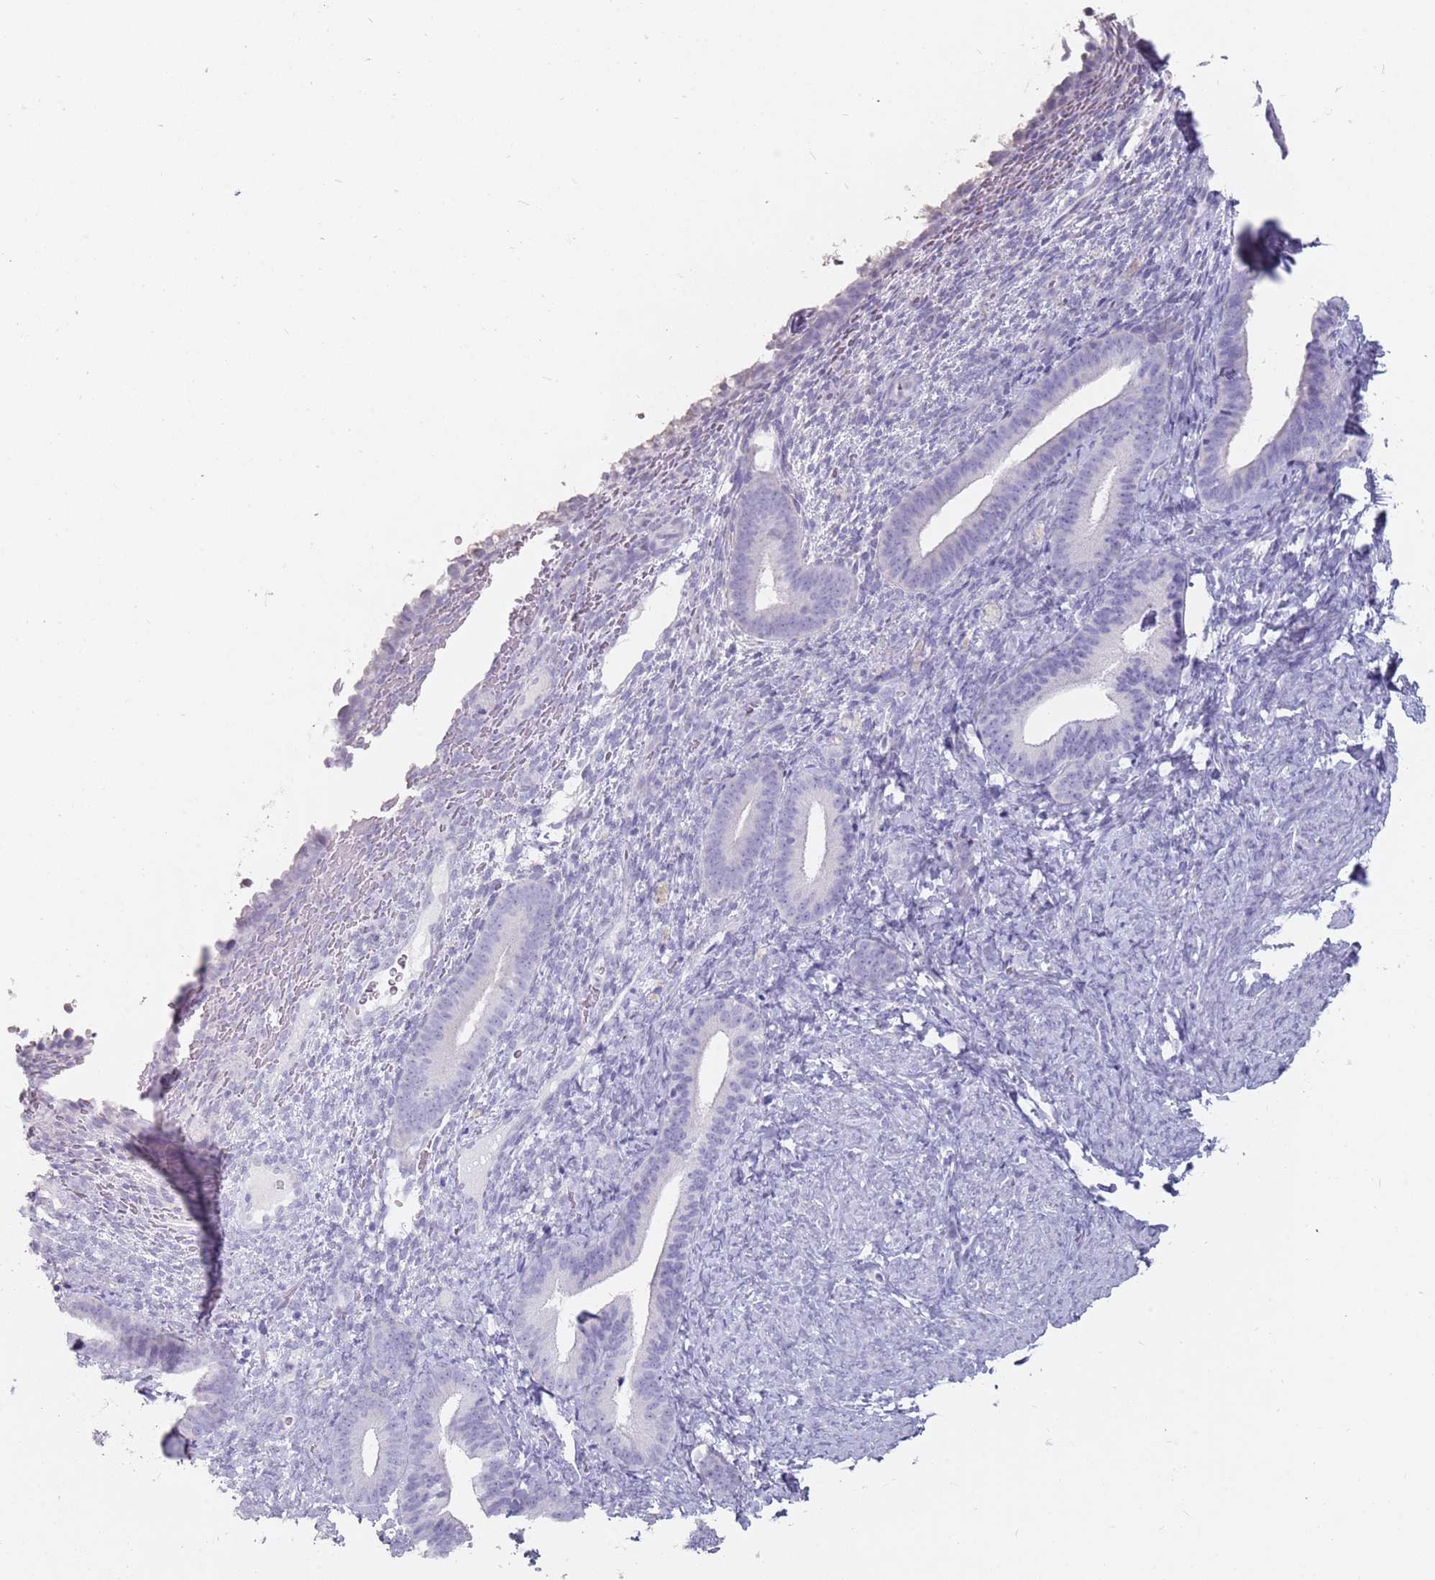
{"staining": {"intensity": "negative", "quantity": "none", "location": "none"}, "tissue": "endometrium", "cell_type": "Cells in endometrial stroma", "image_type": "normal", "snomed": [{"axis": "morphology", "description": "Normal tissue, NOS"}, {"axis": "topography", "description": "Endometrium"}], "caption": "Immunohistochemical staining of unremarkable endometrium exhibits no significant expression in cells in endometrial stroma.", "gene": "DDX4", "patient": {"sex": "female", "age": 65}}